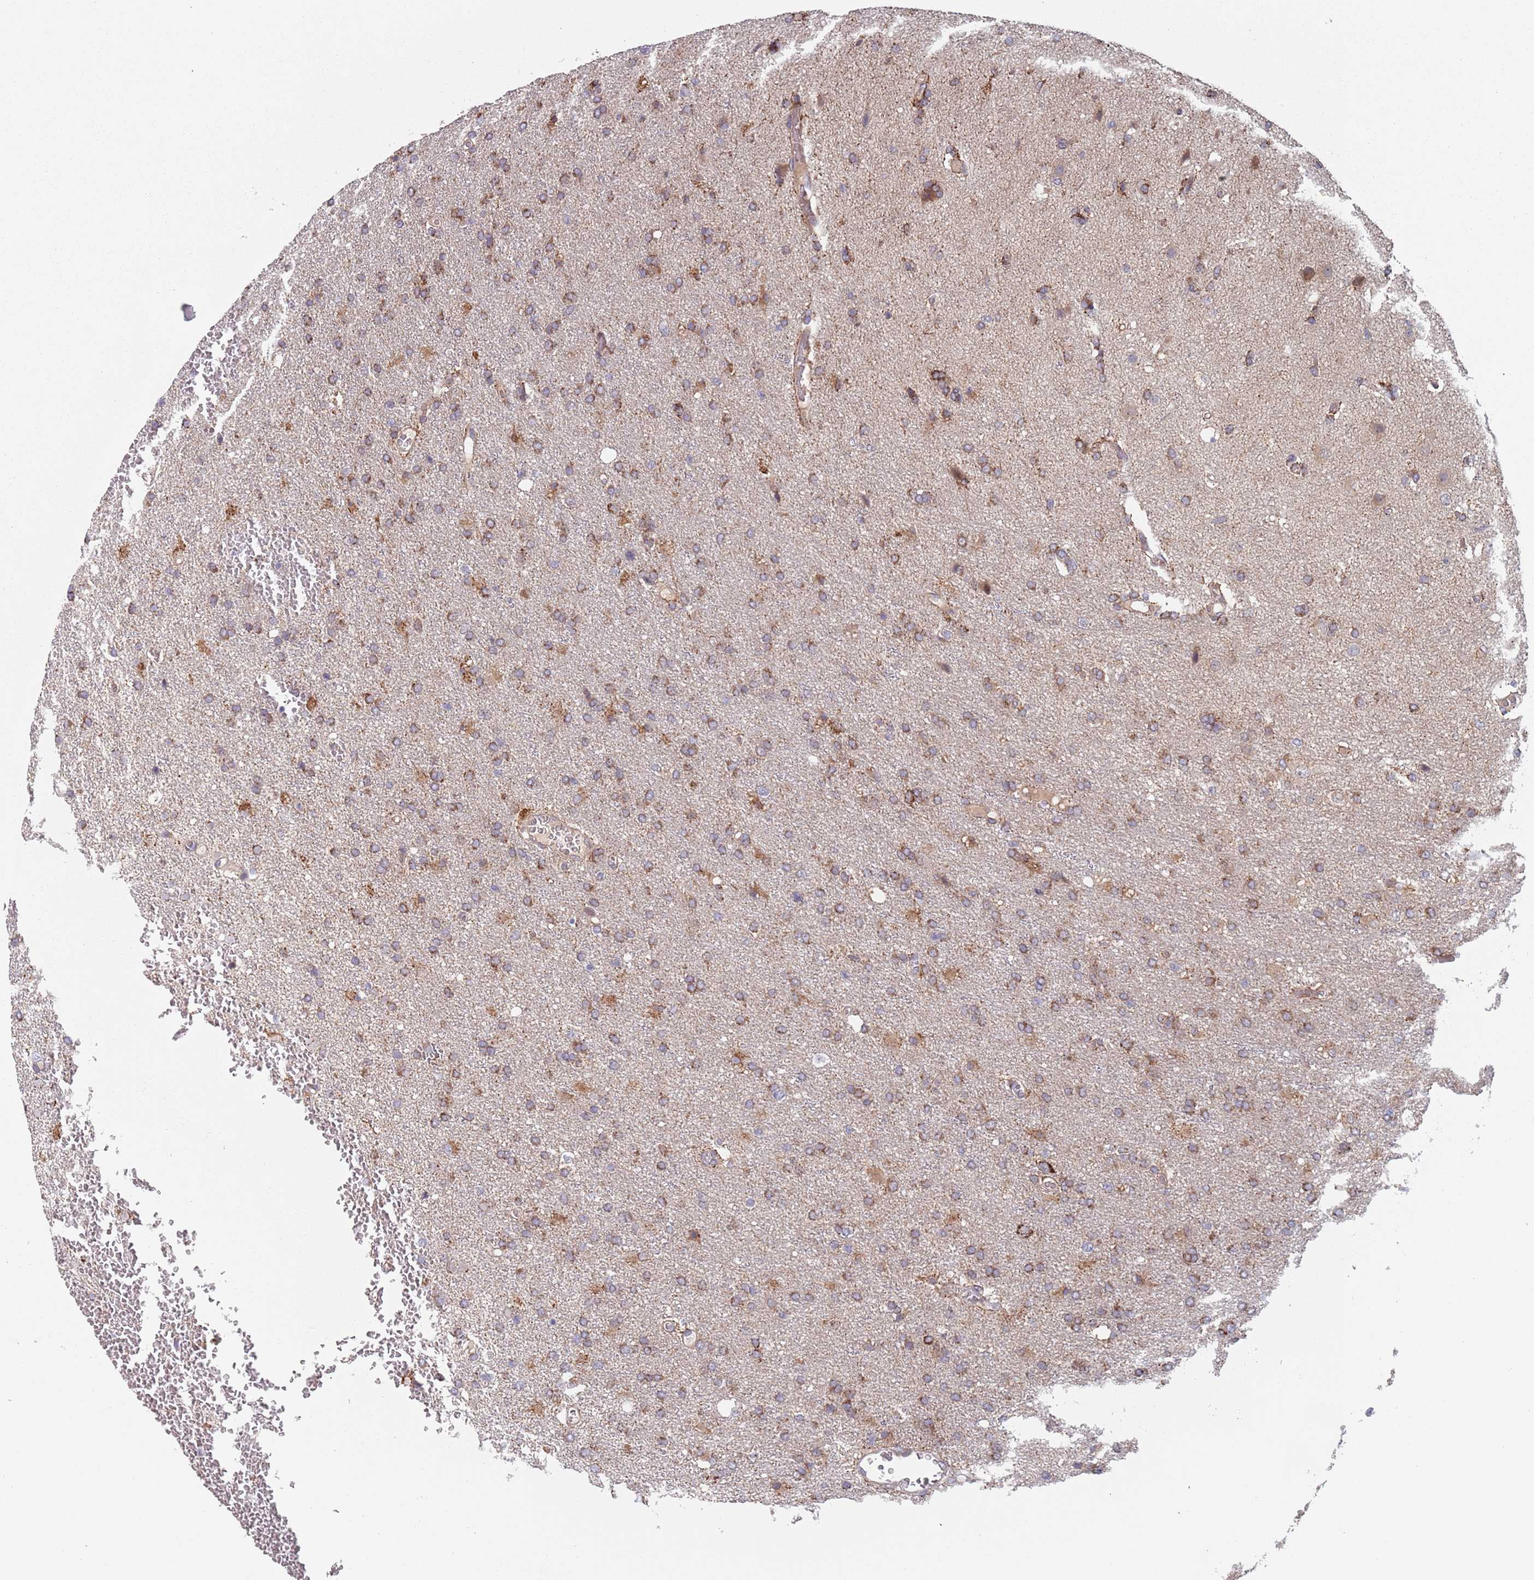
{"staining": {"intensity": "moderate", "quantity": ">75%", "location": "cytoplasmic/membranous"}, "tissue": "glioma", "cell_type": "Tumor cells", "image_type": "cancer", "snomed": [{"axis": "morphology", "description": "Glioma, malignant, High grade"}, {"axis": "topography", "description": "Brain"}], "caption": "Immunohistochemistry (IHC) histopathology image of neoplastic tissue: human glioma stained using immunohistochemistry shows medium levels of moderate protein expression localized specifically in the cytoplasmic/membranous of tumor cells, appearing as a cytoplasmic/membranous brown color.", "gene": "ZNF140", "patient": {"sex": "female", "age": 74}}